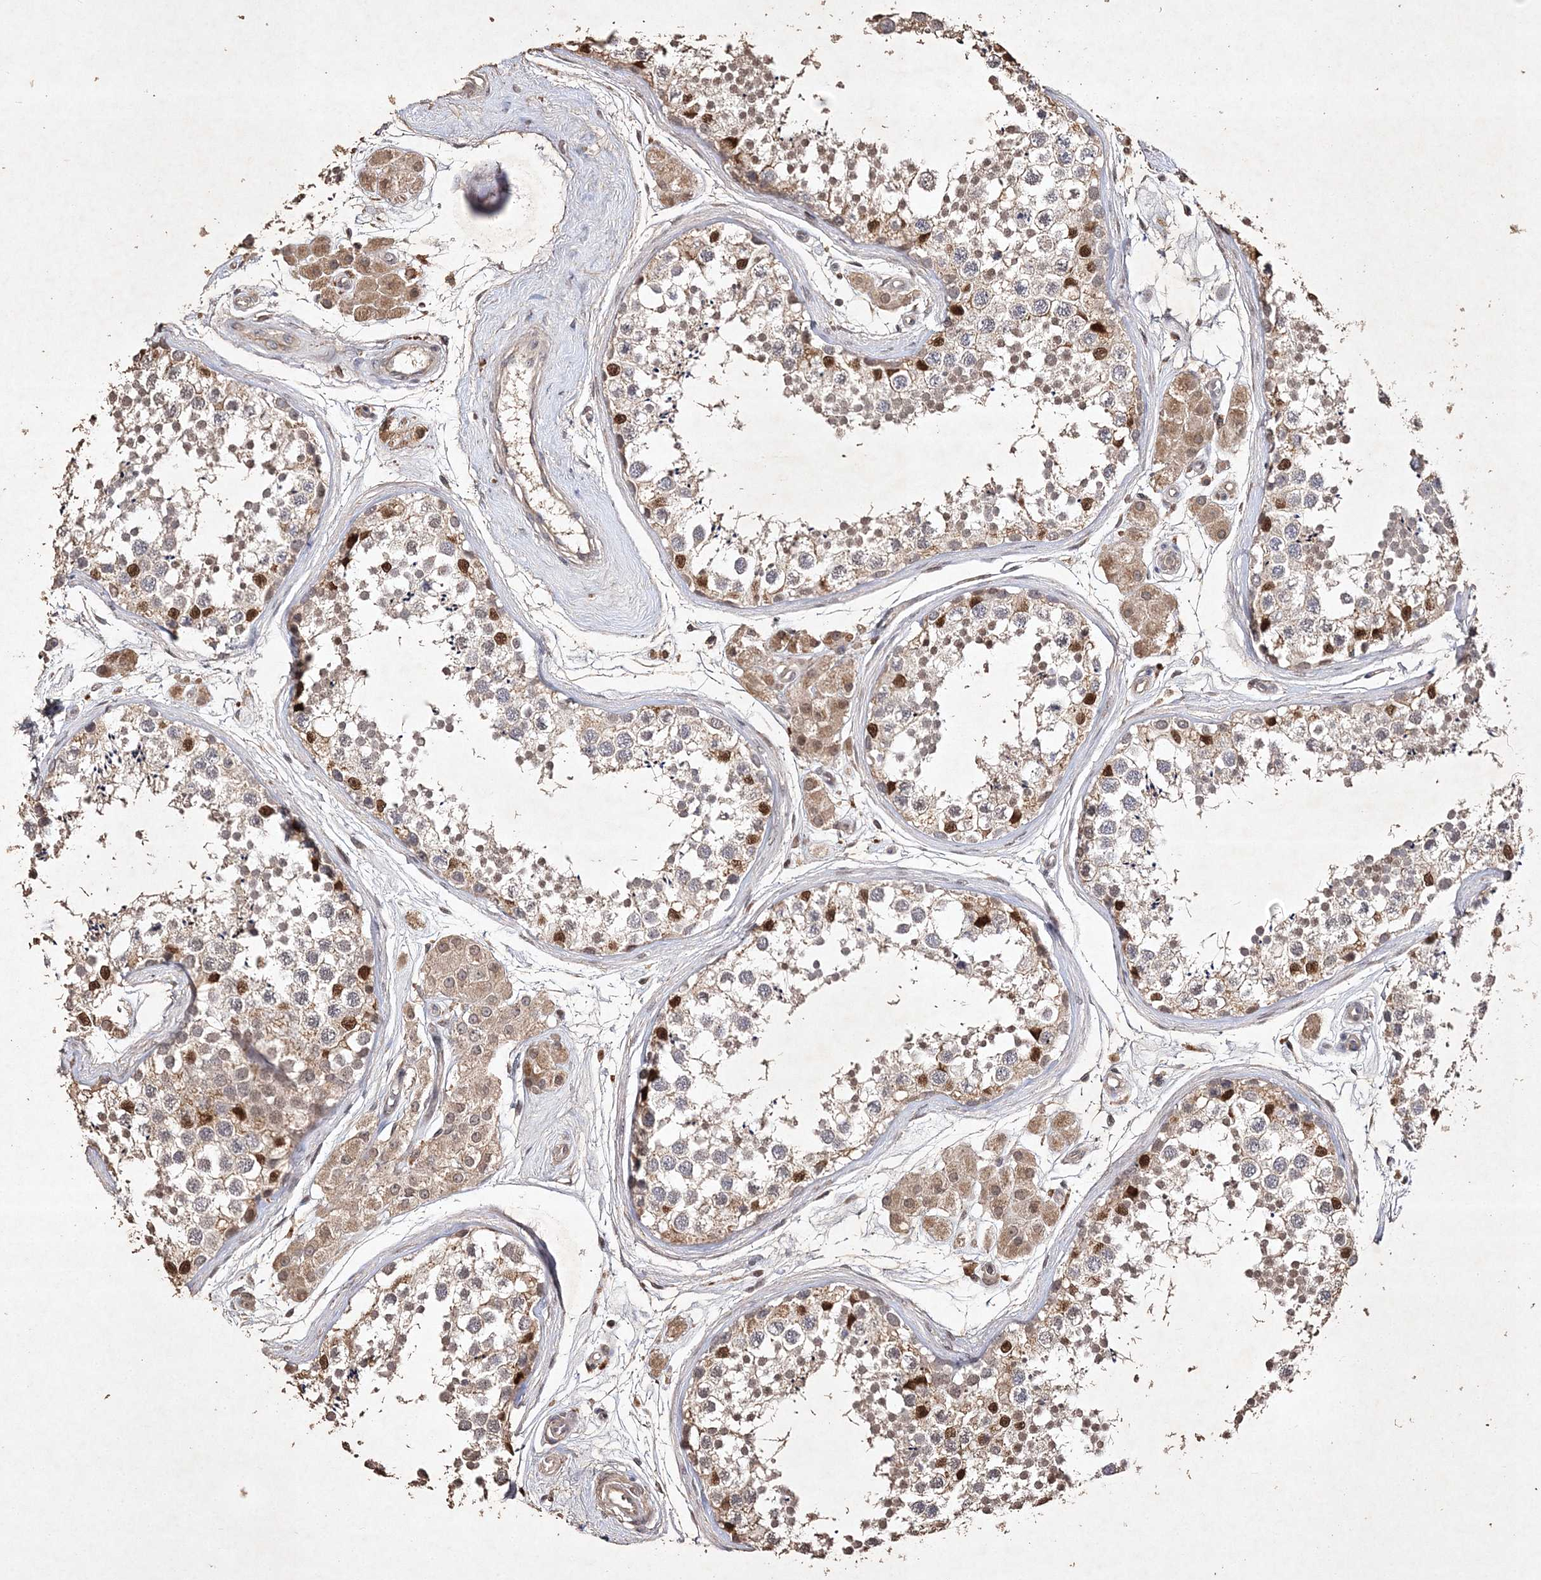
{"staining": {"intensity": "strong", "quantity": "<25%", "location": "nuclear"}, "tissue": "testis", "cell_type": "Cells in seminiferous ducts", "image_type": "normal", "snomed": [{"axis": "morphology", "description": "Normal tissue, NOS"}, {"axis": "topography", "description": "Testis"}], "caption": "A medium amount of strong nuclear expression is appreciated in about <25% of cells in seminiferous ducts in unremarkable testis.", "gene": "C3orf38", "patient": {"sex": "male", "age": 56}}